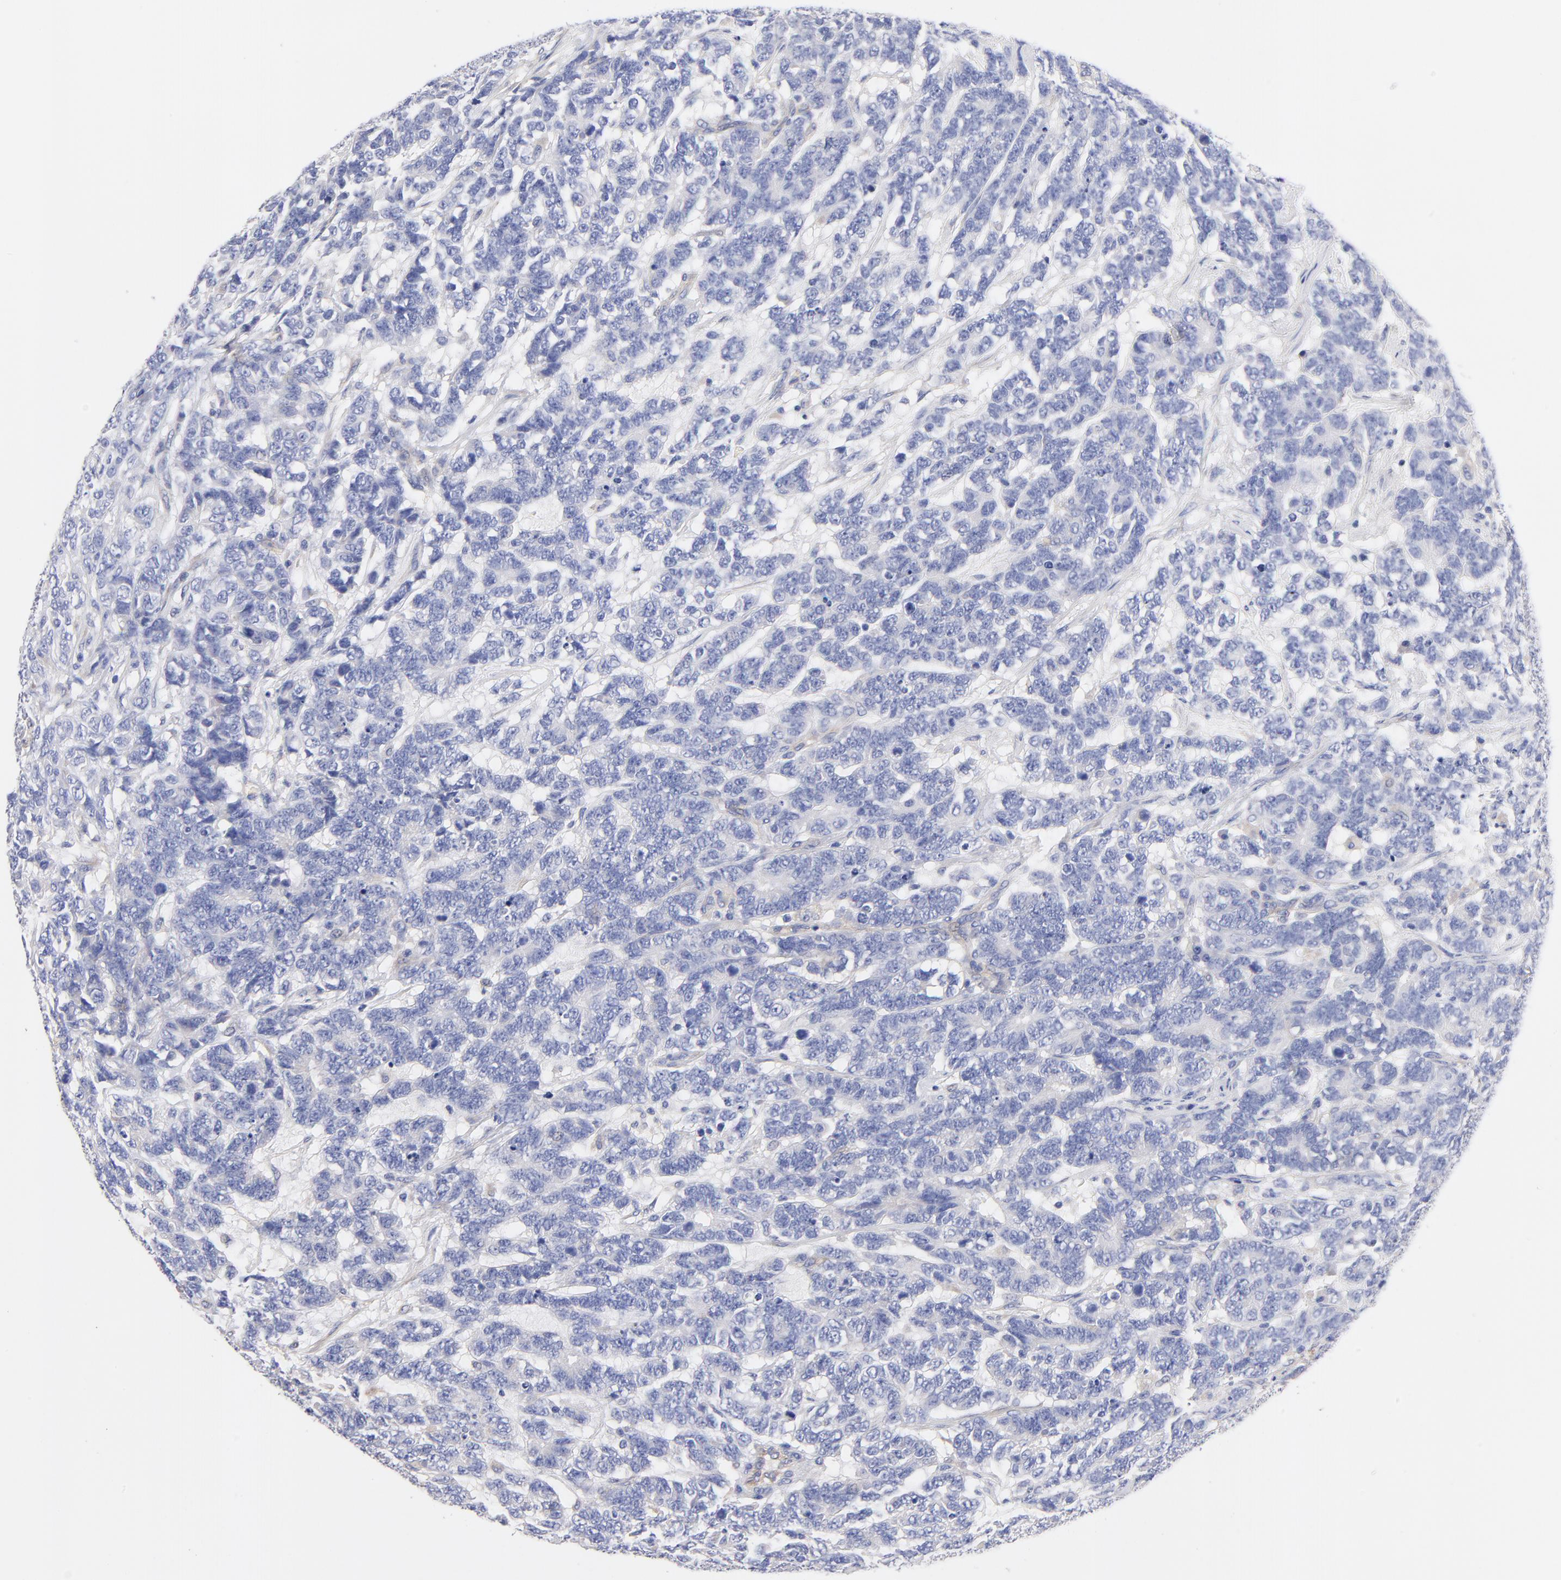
{"staining": {"intensity": "negative", "quantity": "none", "location": "none"}, "tissue": "testis cancer", "cell_type": "Tumor cells", "image_type": "cancer", "snomed": [{"axis": "morphology", "description": "Carcinoma, Embryonal, NOS"}, {"axis": "topography", "description": "Testis"}], "caption": "Tumor cells are negative for brown protein staining in testis embryonal carcinoma. The staining was performed using DAB to visualize the protein expression in brown, while the nuclei were stained in blue with hematoxylin (Magnification: 20x).", "gene": "HS3ST1", "patient": {"sex": "male", "age": 26}}